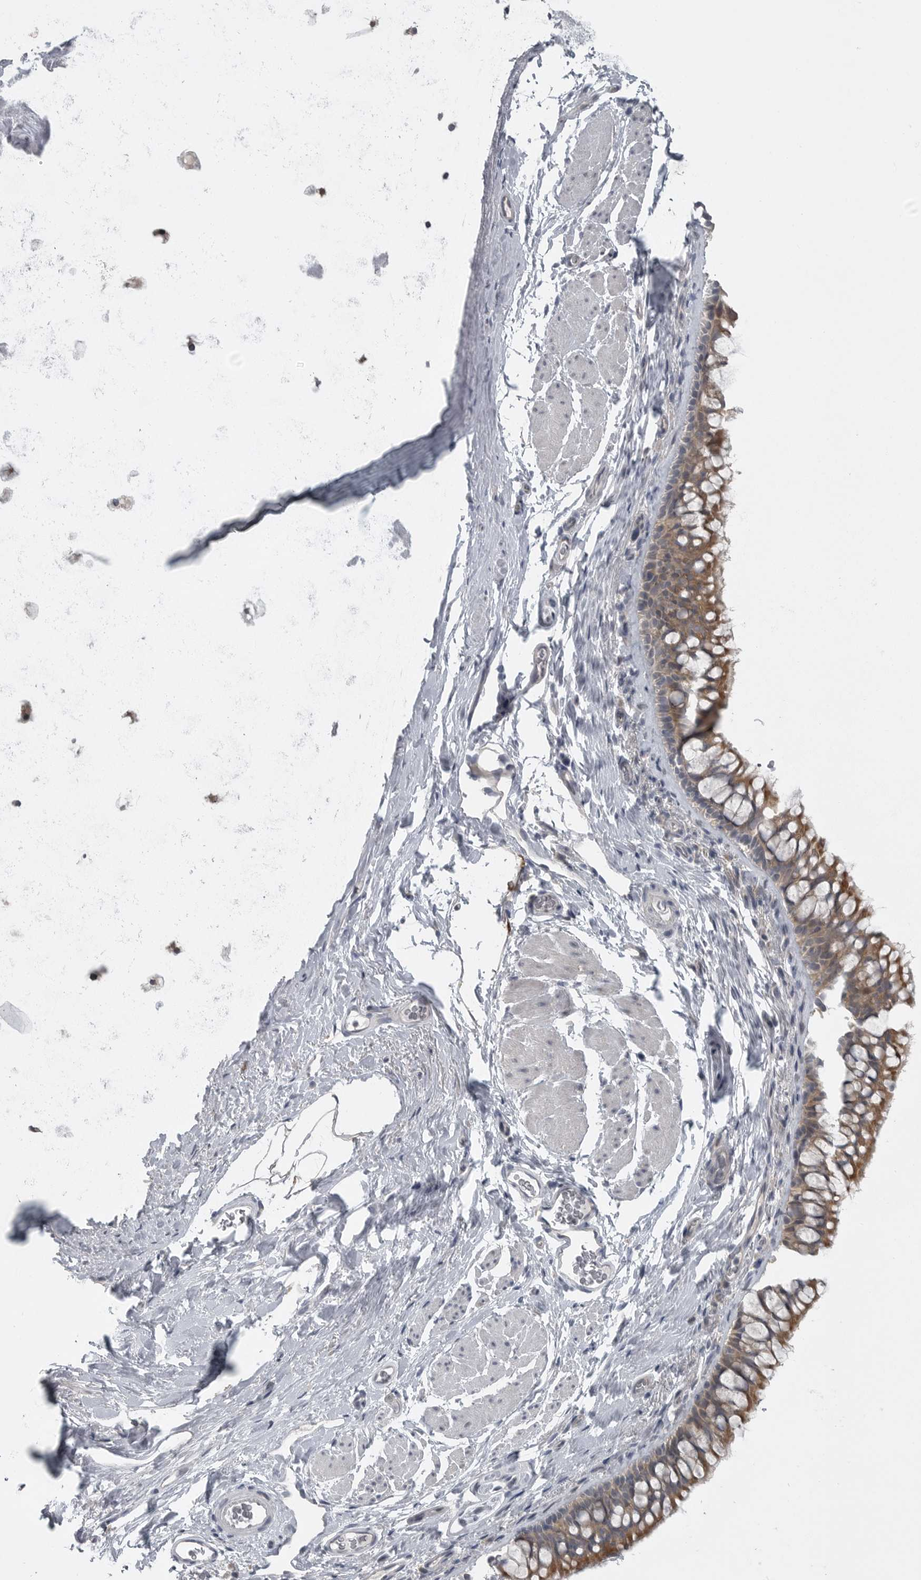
{"staining": {"intensity": "moderate", "quantity": "25%-75%", "location": "cytoplasmic/membranous"}, "tissue": "bronchus", "cell_type": "Respiratory epithelial cells", "image_type": "normal", "snomed": [{"axis": "morphology", "description": "Normal tissue, NOS"}, {"axis": "topography", "description": "Cartilage tissue"}, {"axis": "topography", "description": "Bronchus"}], "caption": "High-magnification brightfield microscopy of normal bronchus stained with DAB (brown) and counterstained with hematoxylin (blue). respiratory epithelial cells exhibit moderate cytoplasmic/membranous staining is seen in about25%-75% of cells.", "gene": "PHF13", "patient": {"sex": "female", "age": 53}}